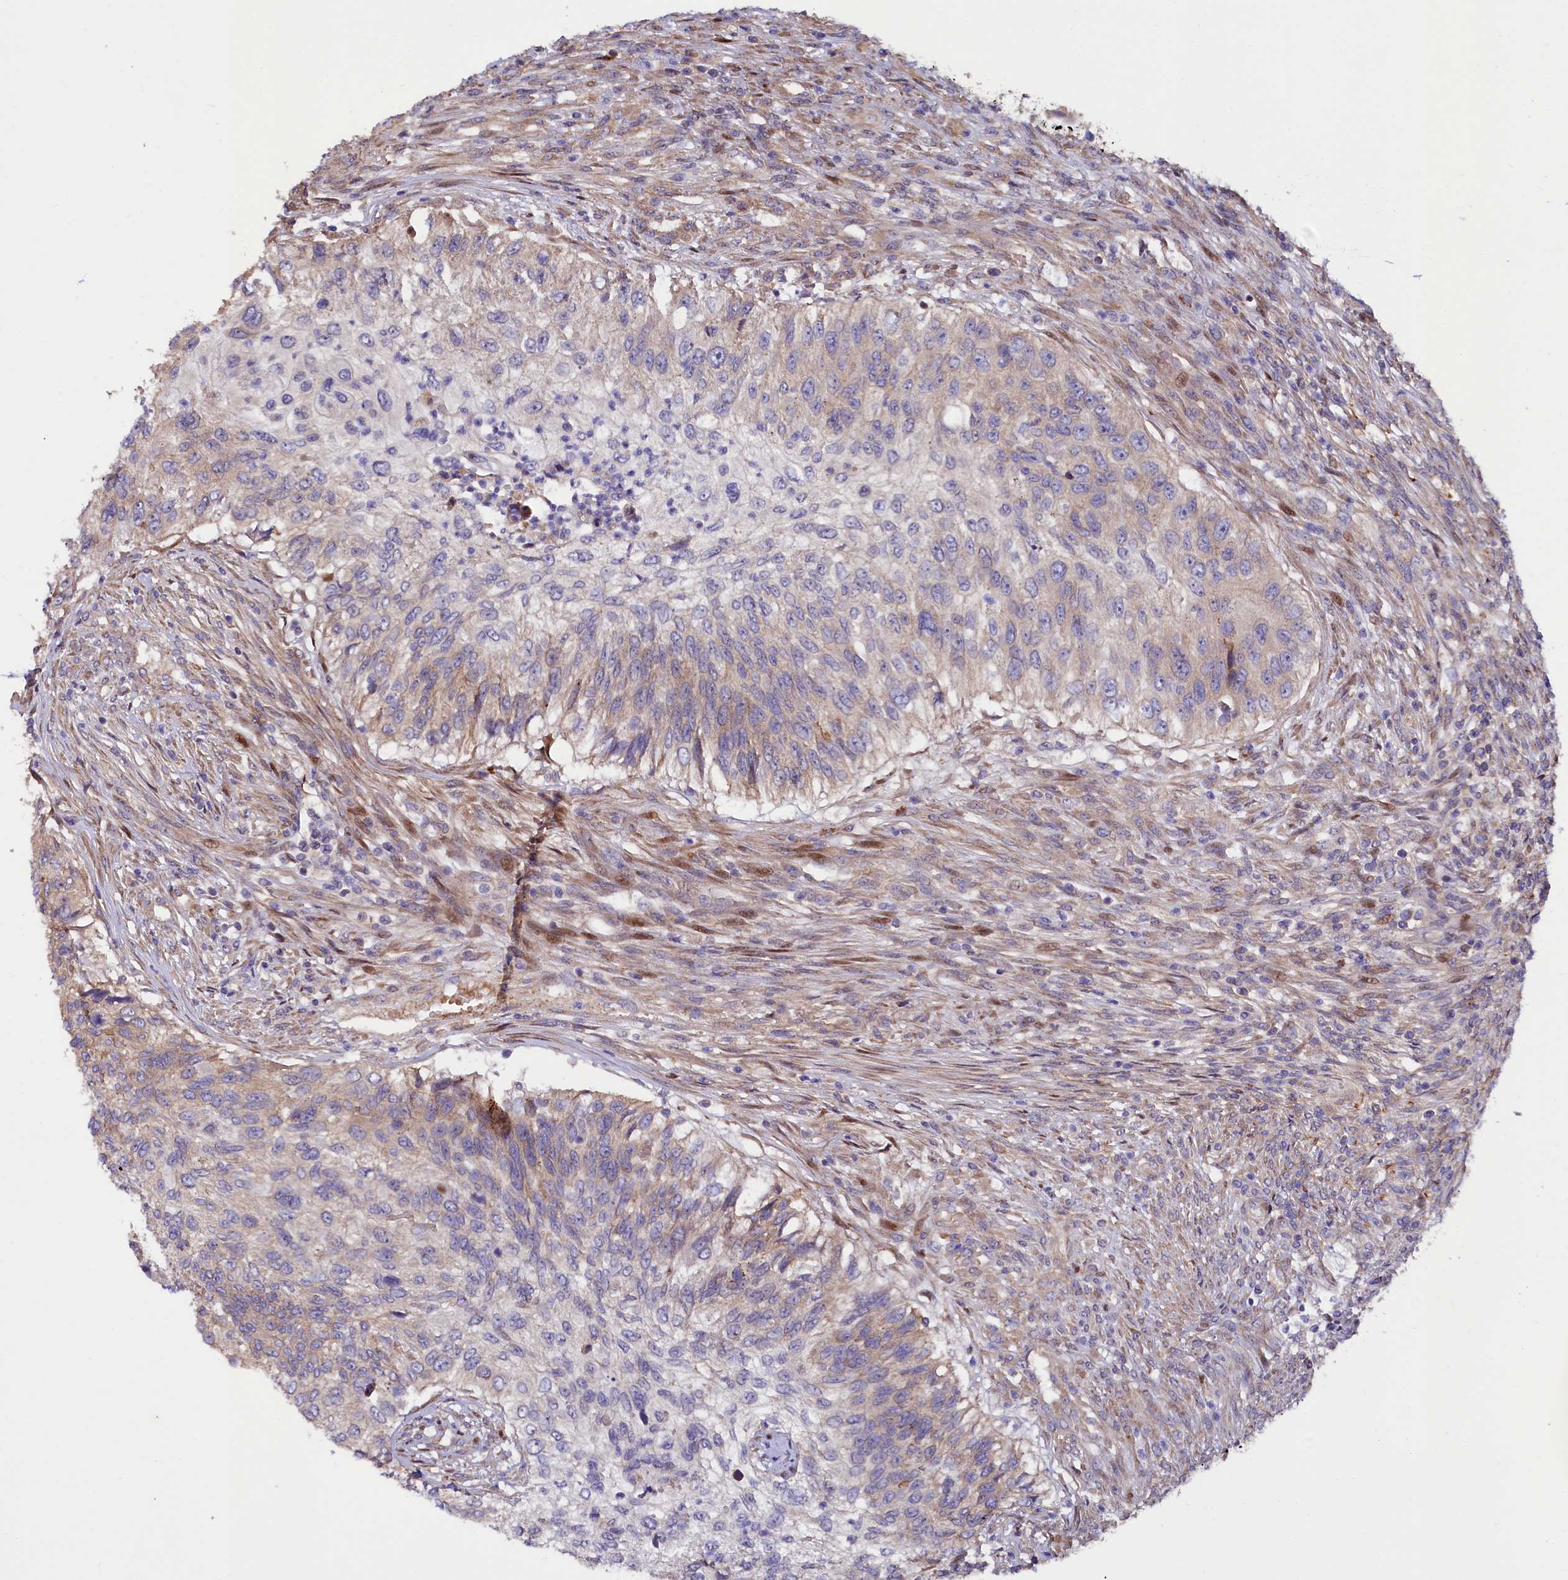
{"staining": {"intensity": "weak", "quantity": "<25%", "location": "cytoplasmic/membranous"}, "tissue": "urothelial cancer", "cell_type": "Tumor cells", "image_type": "cancer", "snomed": [{"axis": "morphology", "description": "Urothelial carcinoma, High grade"}, {"axis": "topography", "description": "Urinary bladder"}], "caption": "Tumor cells are negative for protein expression in human urothelial cancer.", "gene": "PDZRN3", "patient": {"sex": "female", "age": 60}}